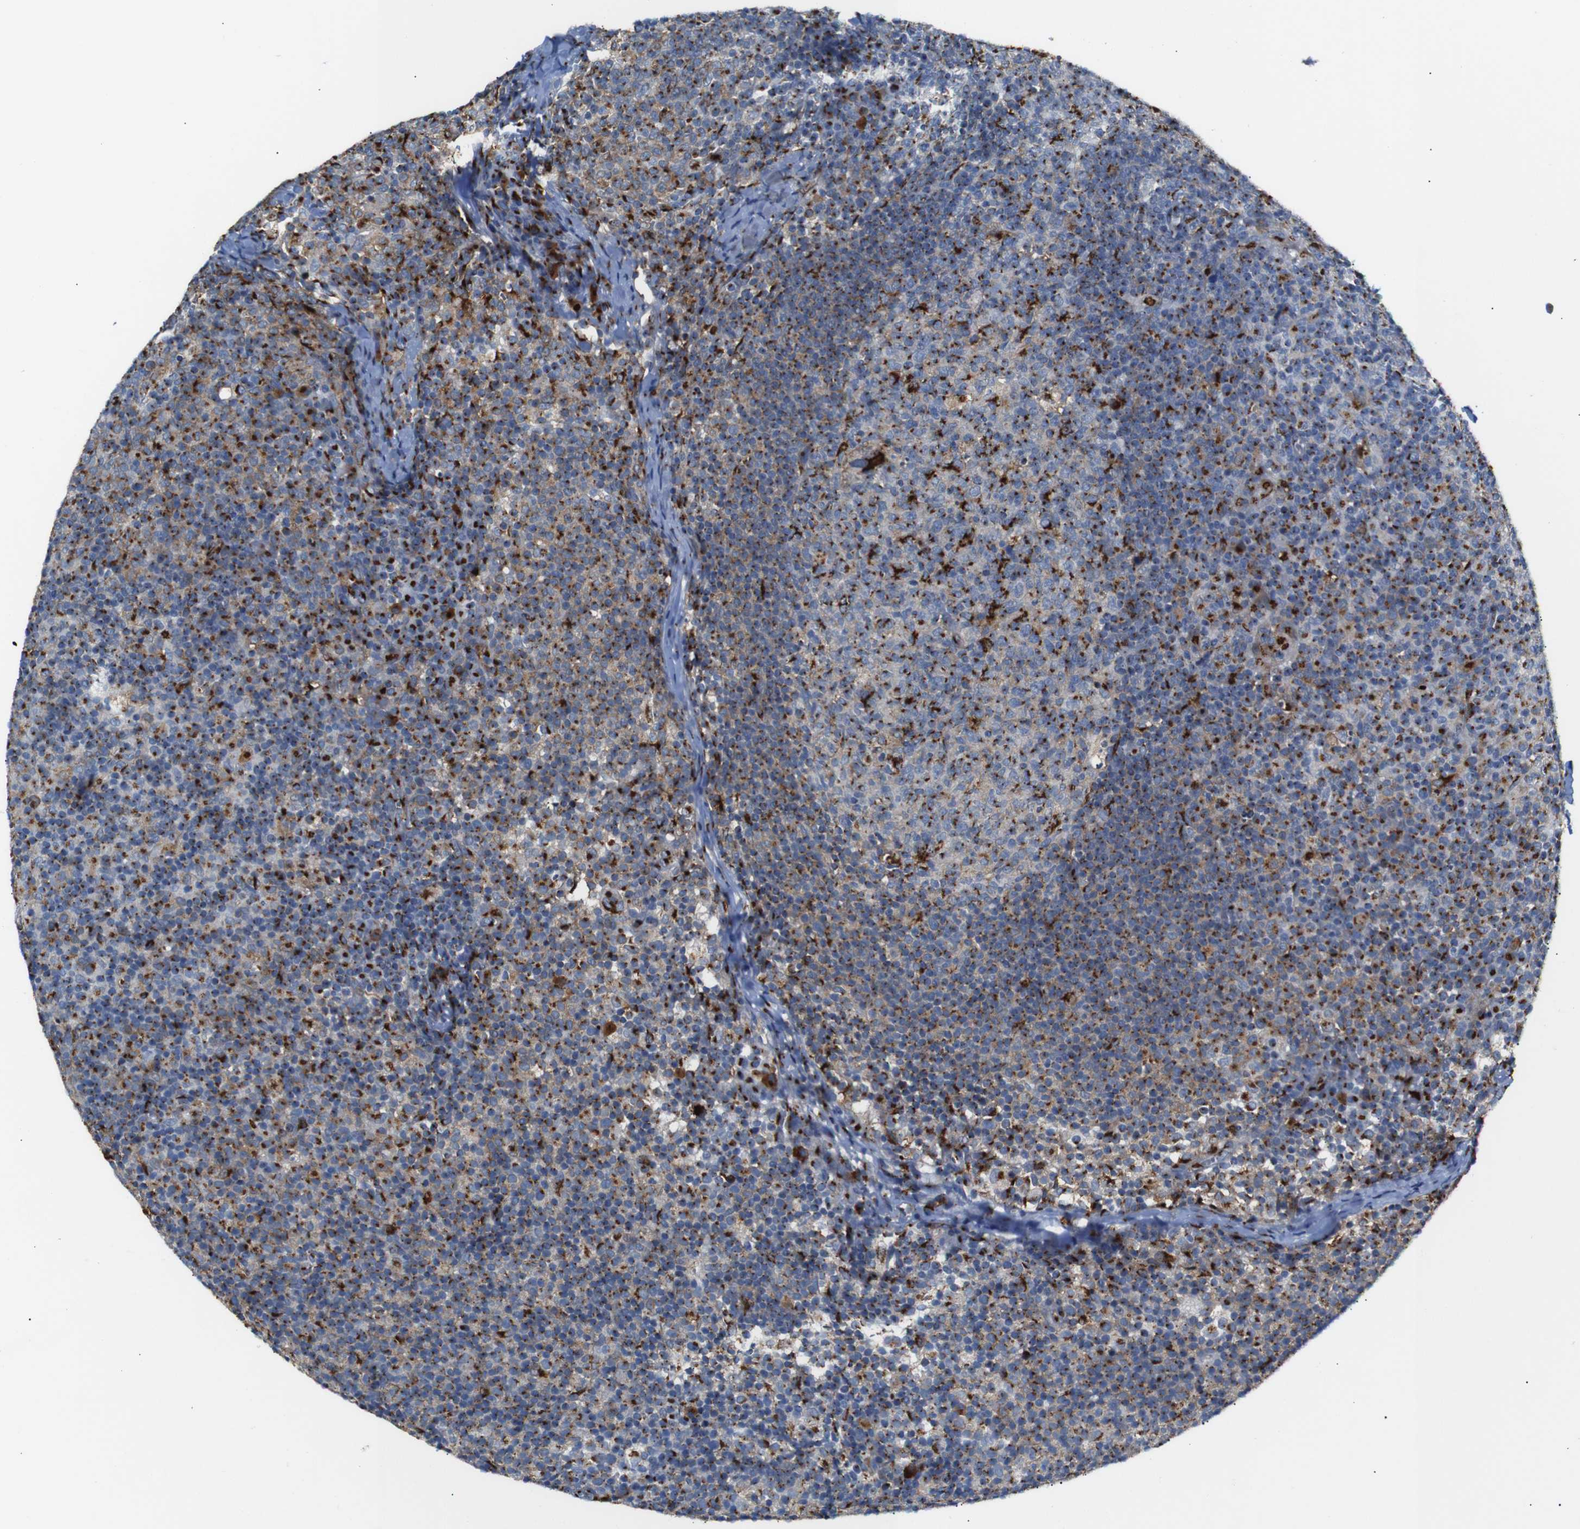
{"staining": {"intensity": "strong", "quantity": "25%-75%", "location": "cytoplasmic/membranous"}, "tissue": "lymph node", "cell_type": "Germinal center cells", "image_type": "normal", "snomed": [{"axis": "morphology", "description": "Normal tissue, NOS"}, {"axis": "morphology", "description": "Inflammation, NOS"}, {"axis": "topography", "description": "Lymph node"}], "caption": "Lymph node stained with immunohistochemistry (IHC) reveals strong cytoplasmic/membranous expression in about 25%-75% of germinal center cells. Immunohistochemistry (ihc) stains the protein in brown and the nuclei are stained blue.", "gene": "TGOLN2", "patient": {"sex": "male", "age": 55}}